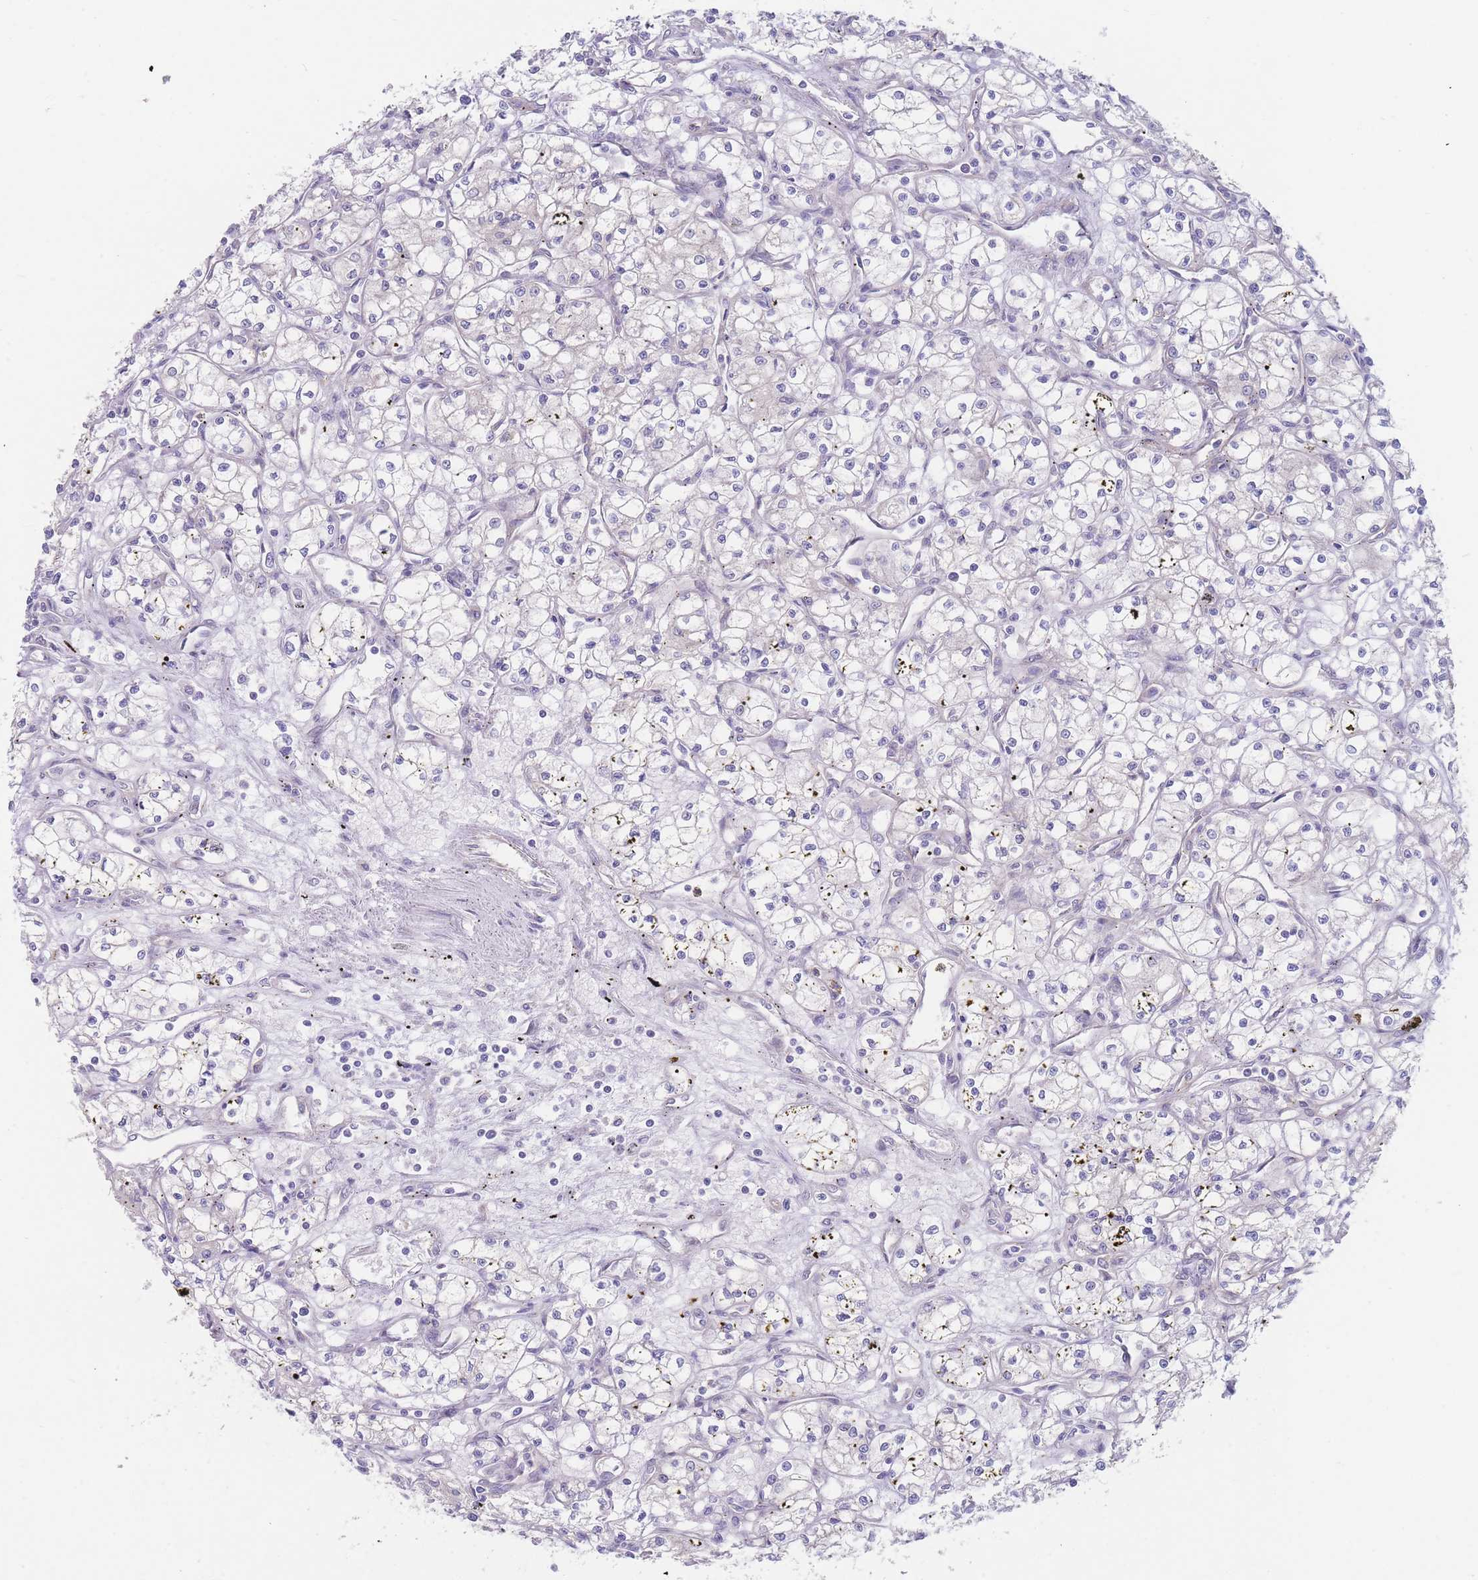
{"staining": {"intensity": "negative", "quantity": "none", "location": "none"}, "tissue": "renal cancer", "cell_type": "Tumor cells", "image_type": "cancer", "snomed": [{"axis": "morphology", "description": "Adenocarcinoma, NOS"}, {"axis": "topography", "description": "Kidney"}], "caption": "The histopathology image demonstrates no significant expression in tumor cells of renal adenocarcinoma.", "gene": "ZNF281", "patient": {"sex": "male", "age": 59}}